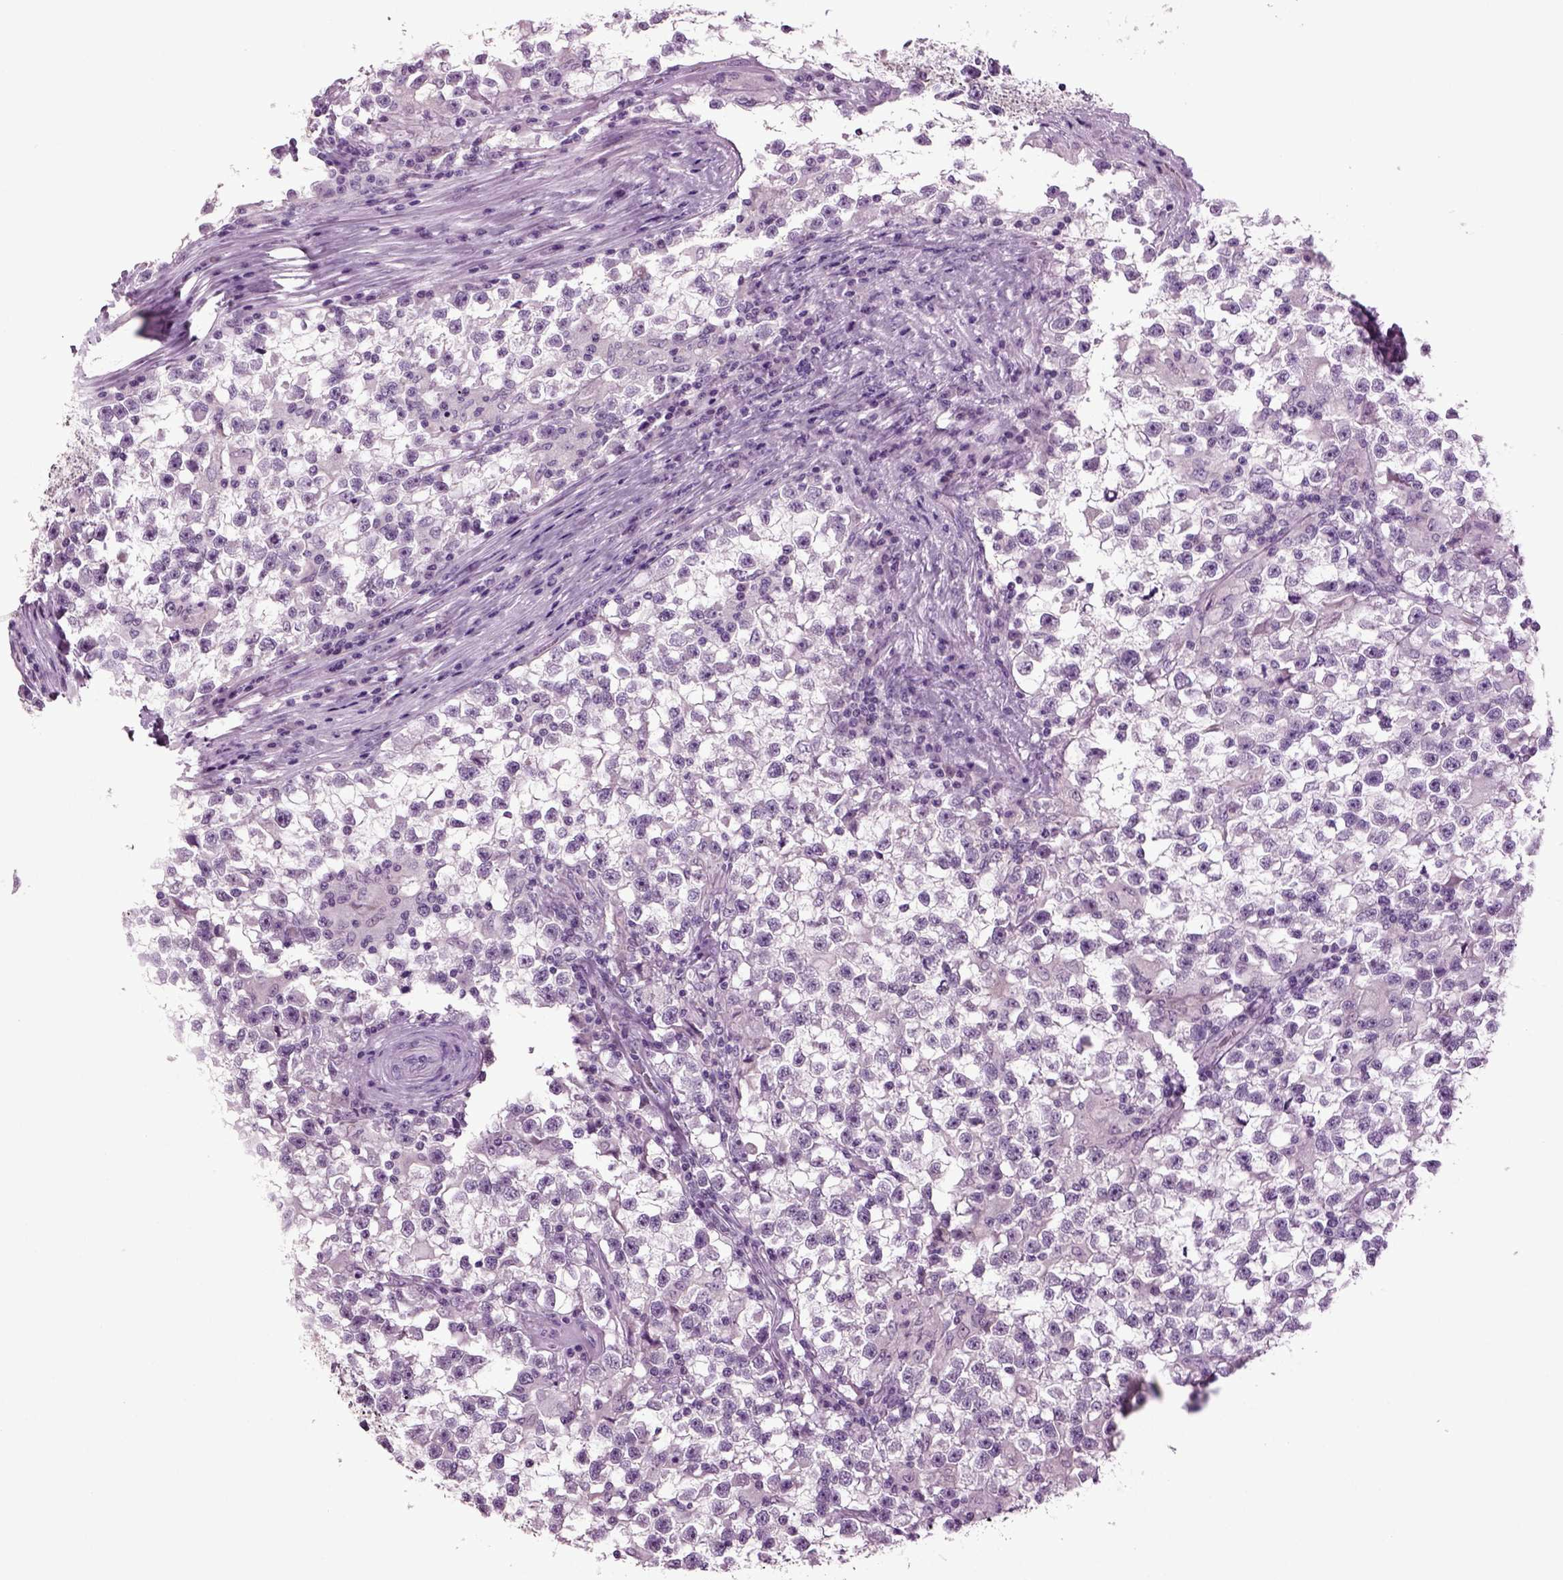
{"staining": {"intensity": "negative", "quantity": "none", "location": "none"}, "tissue": "testis cancer", "cell_type": "Tumor cells", "image_type": "cancer", "snomed": [{"axis": "morphology", "description": "Seminoma, NOS"}, {"axis": "topography", "description": "Testis"}], "caption": "Testis cancer stained for a protein using immunohistochemistry (IHC) shows no positivity tumor cells.", "gene": "SLC17A6", "patient": {"sex": "male", "age": 31}}